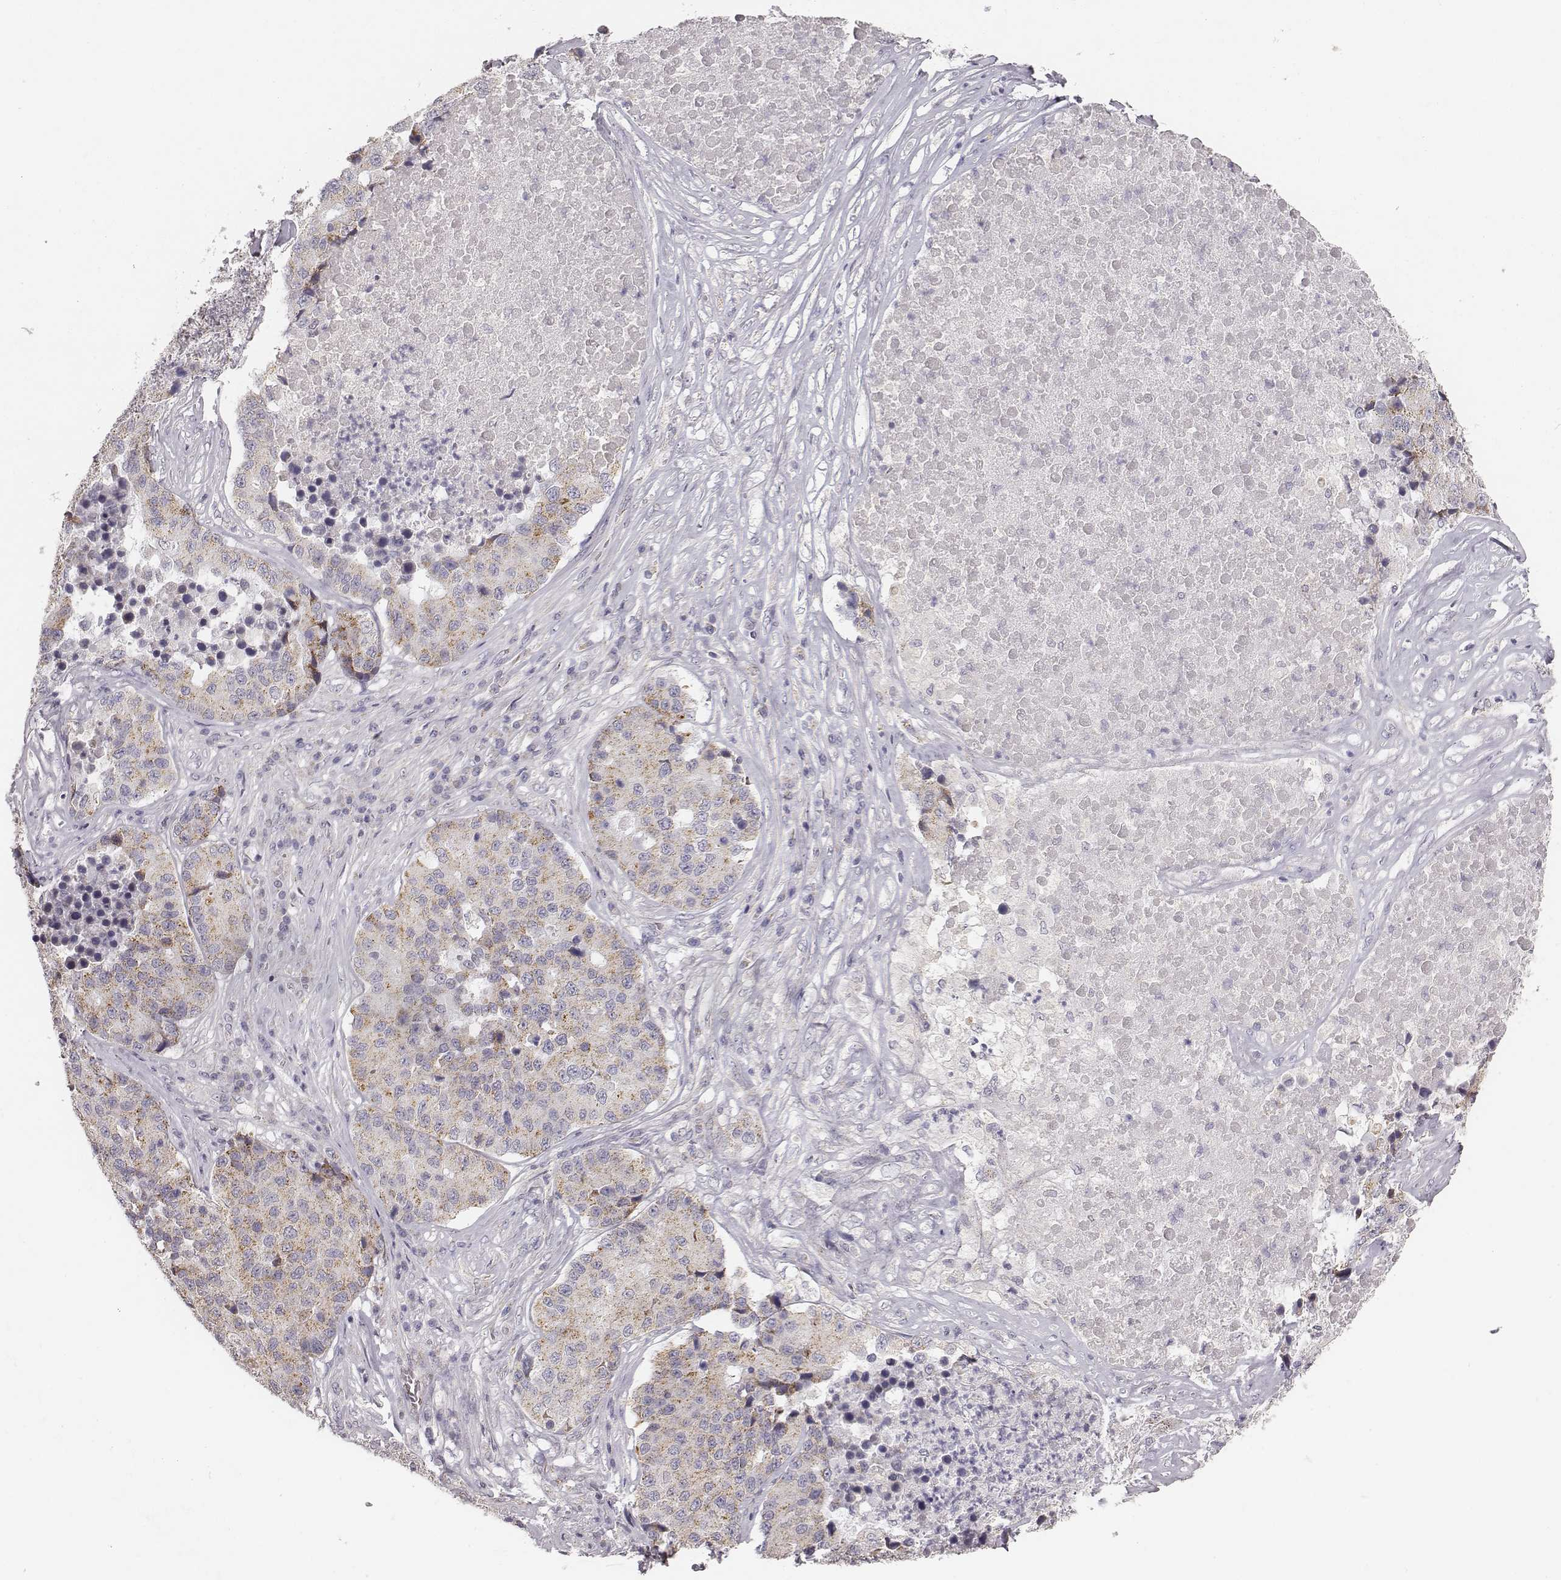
{"staining": {"intensity": "weak", "quantity": ">75%", "location": "cytoplasmic/membranous"}, "tissue": "stomach cancer", "cell_type": "Tumor cells", "image_type": "cancer", "snomed": [{"axis": "morphology", "description": "Adenocarcinoma, NOS"}, {"axis": "topography", "description": "Stomach"}], "caption": "Protein analysis of adenocarcinoma (stomach) tissue reveals weak cytoplasmic/membranous staining in about >75% of tumor cells.", "gene": "ABCD3", "patient": {"sex": "male", "age": 71}}